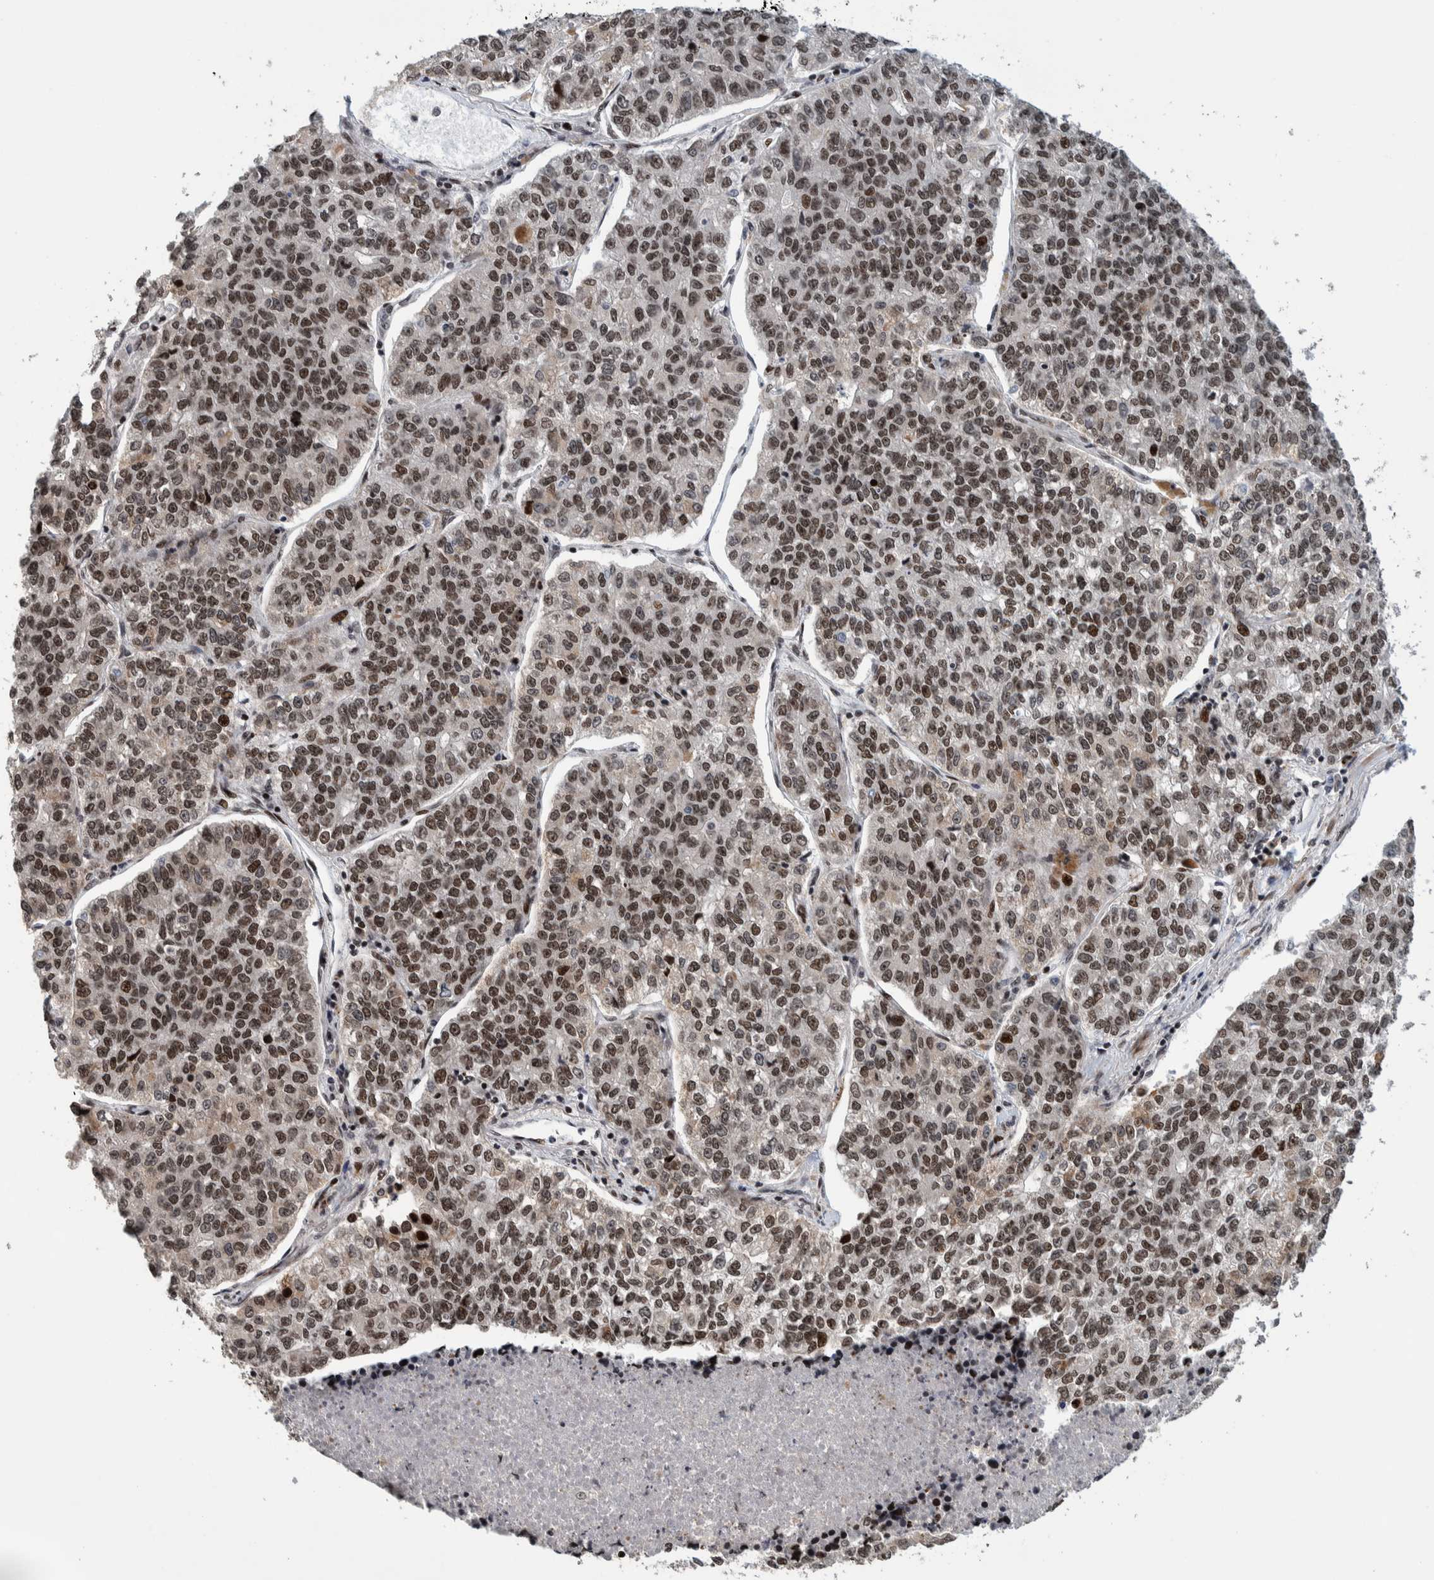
{"staining": {"intensity": "strong", "quantity": ">75%", "location": "nuclear"}, "tissue": "lung cancer", "cell_type": "Tumor cells", "image_type": "cancer", "snomed": [{"axis": "morphology", "description": "Adenocarcinoma, NOS"}, {"axis": "topography", "description": "Lung"}], "caption": "A photomicrograph of human lung adenocarcinoma stained for a protein displays strong nuclear brown staining in tumor cells.", "gene": "CHD4", "patient": {"sex": "male", "age": 49}}